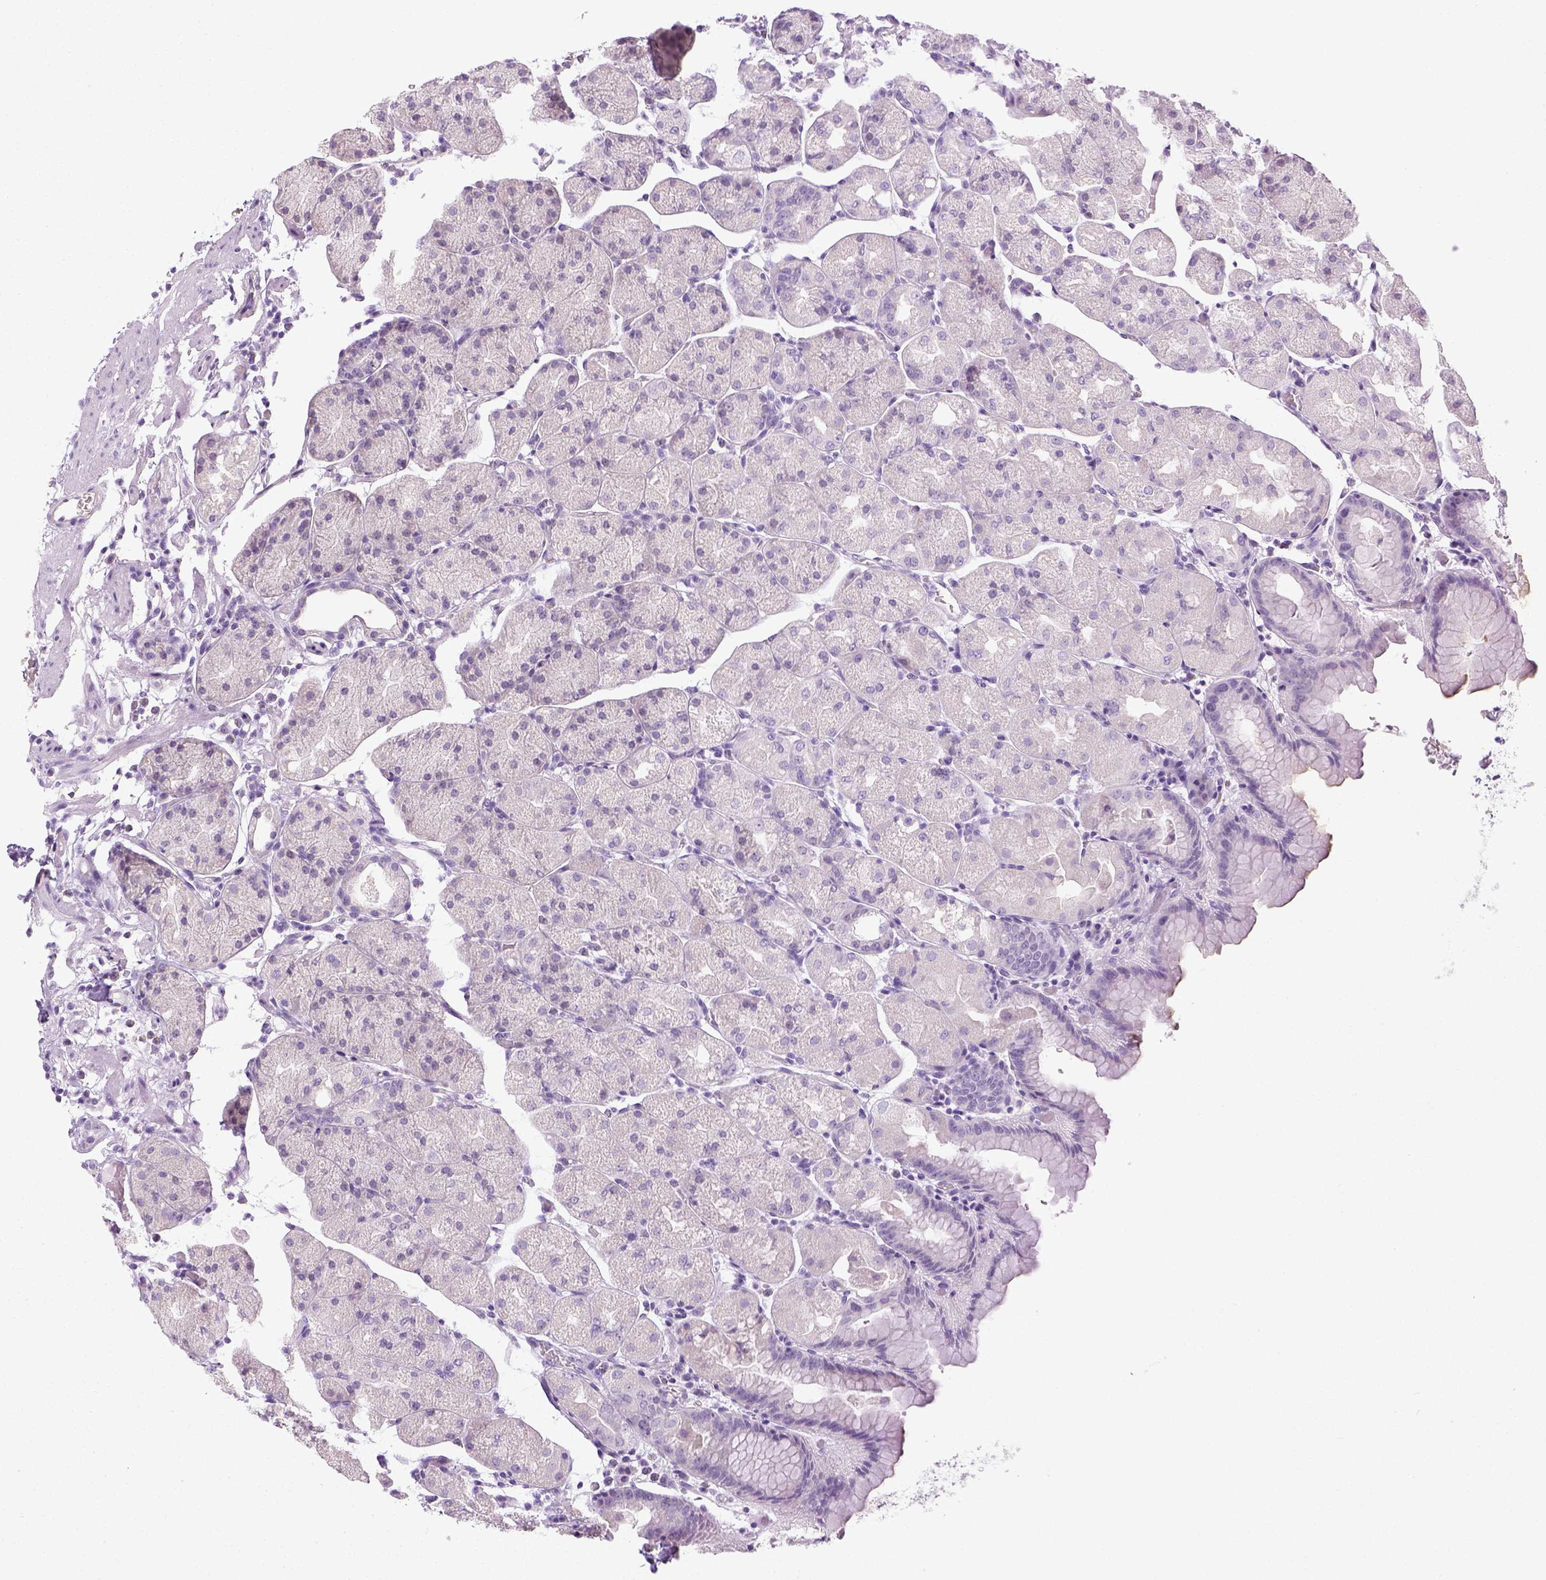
{"staining": {"intensity": "negative", "quantity": "none", "location": "none"}, "tissue": "stomach", "cell_type": "Glandular cells", "image_type": "normal", "snomed": [{"axis": "morphology", "description": "Normal tissue, NOS"}, {"axis": "topography", "description": "Stomach, upper"}, {"axis": "topography", "description": "Stomach"}, {"axis": "topography", "description": "Stomach, lower"}], "caption": "High magnification brightfield microscopy of normal stomach stained with DAB (brown) and counterstained with hematoxylin (blue): glandular cells show no significant positivity. (DAB immunohistochemistry (IHC), high magnification).", "gene": "LGSN", "patient": {"sex": "male", "age": 62}}